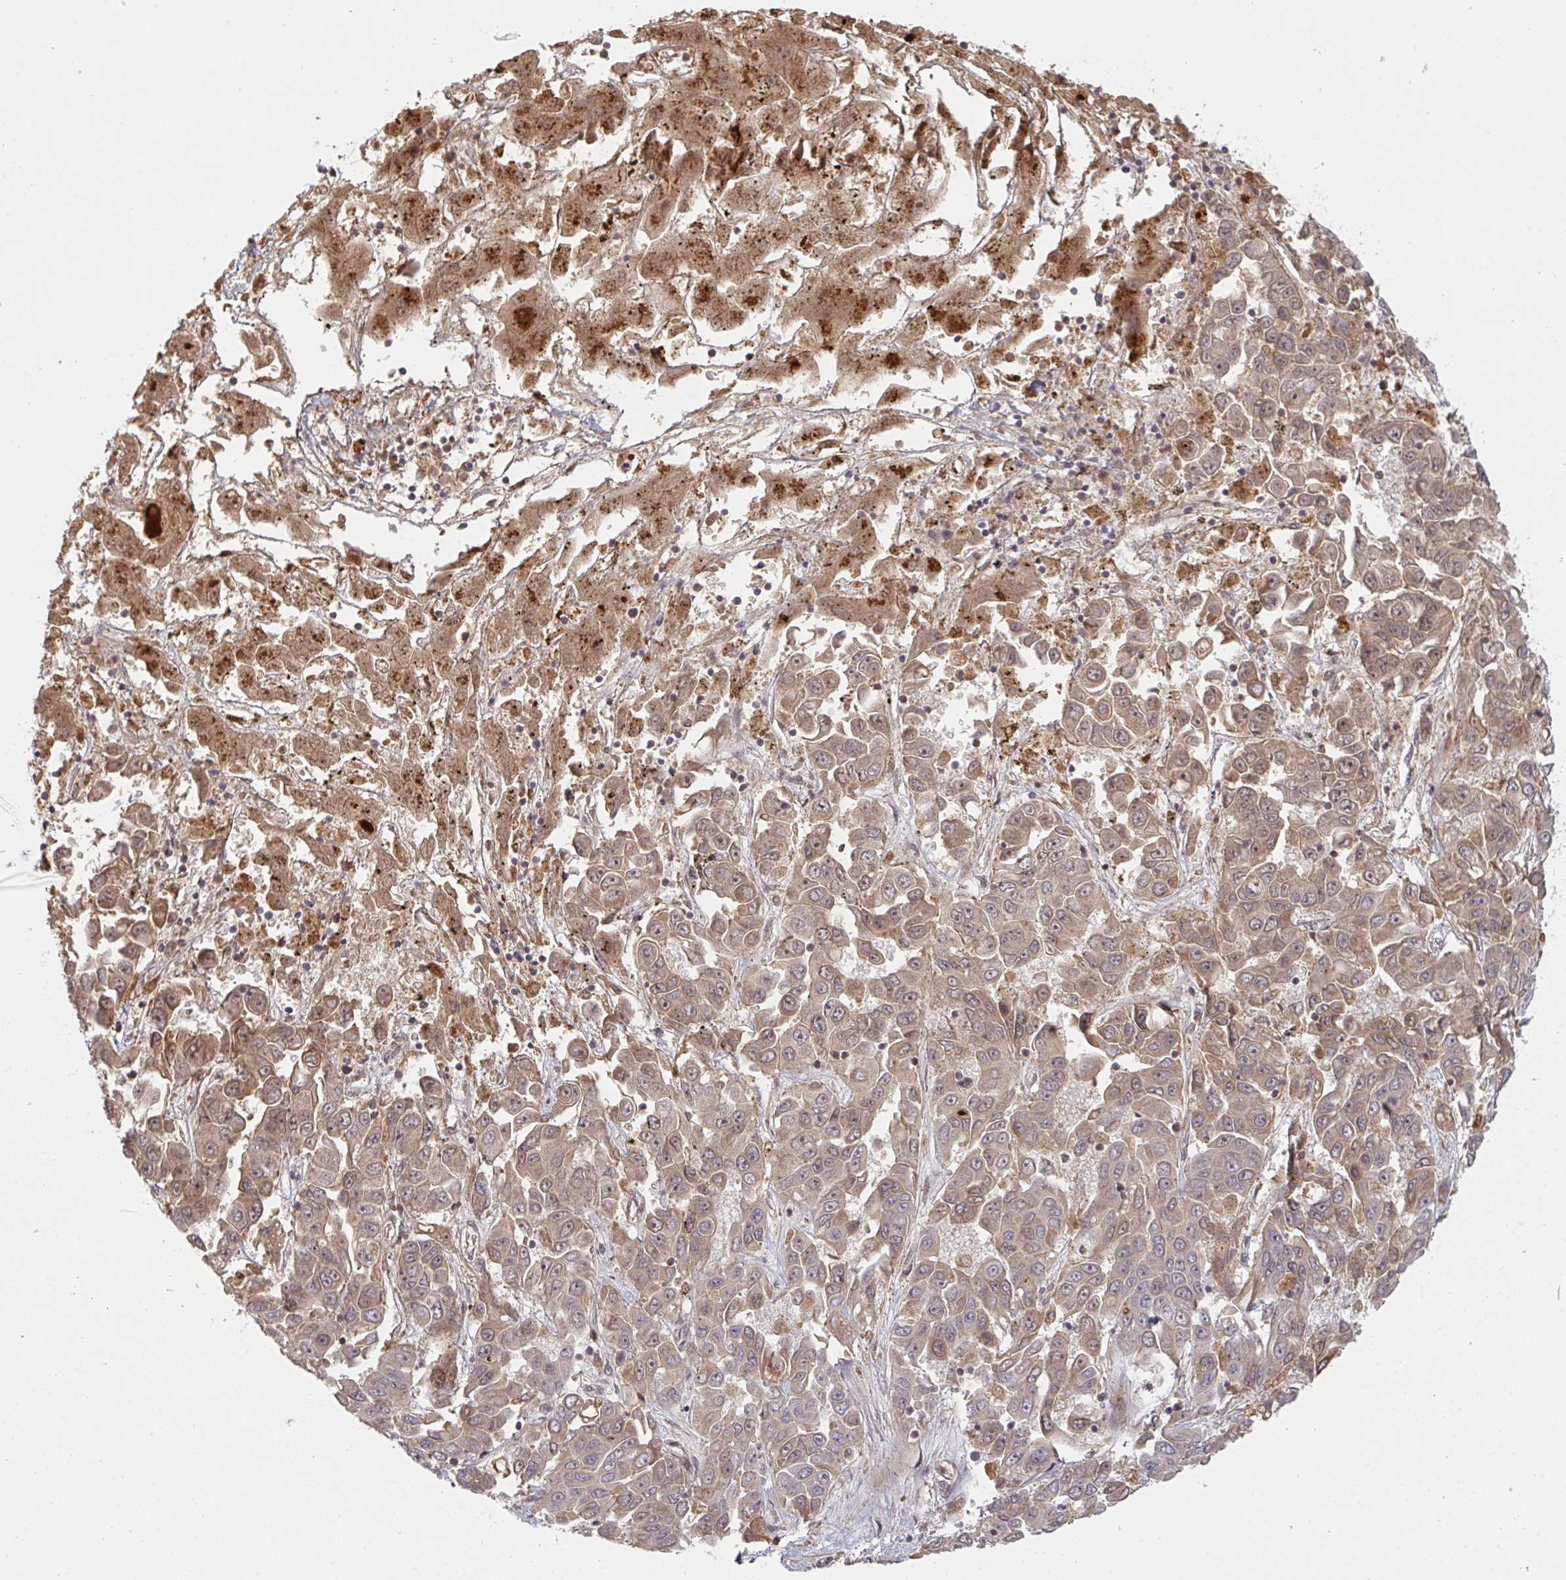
{"staining": {"intensity": "moderate", "quantity": "<25%", "location": "cytoplasmic/membranous"}, "tissue": "liver cancer", "cell_type": "Tumor cells", "image_type": "cancer", "snomed": [{"axis": "morphology", "description": "Cholangiocarcinoma"}, {"axis": "topography", "description": "Liver"}], "caption": "Immunohistochemistry (IHC) of liver cancer shows low levels of moderate cytoplasmic/membranous positivity in approximately <25% of tumor cells.", "gene": "DCST1", "patient": {"sex": "female", "age": 52}}